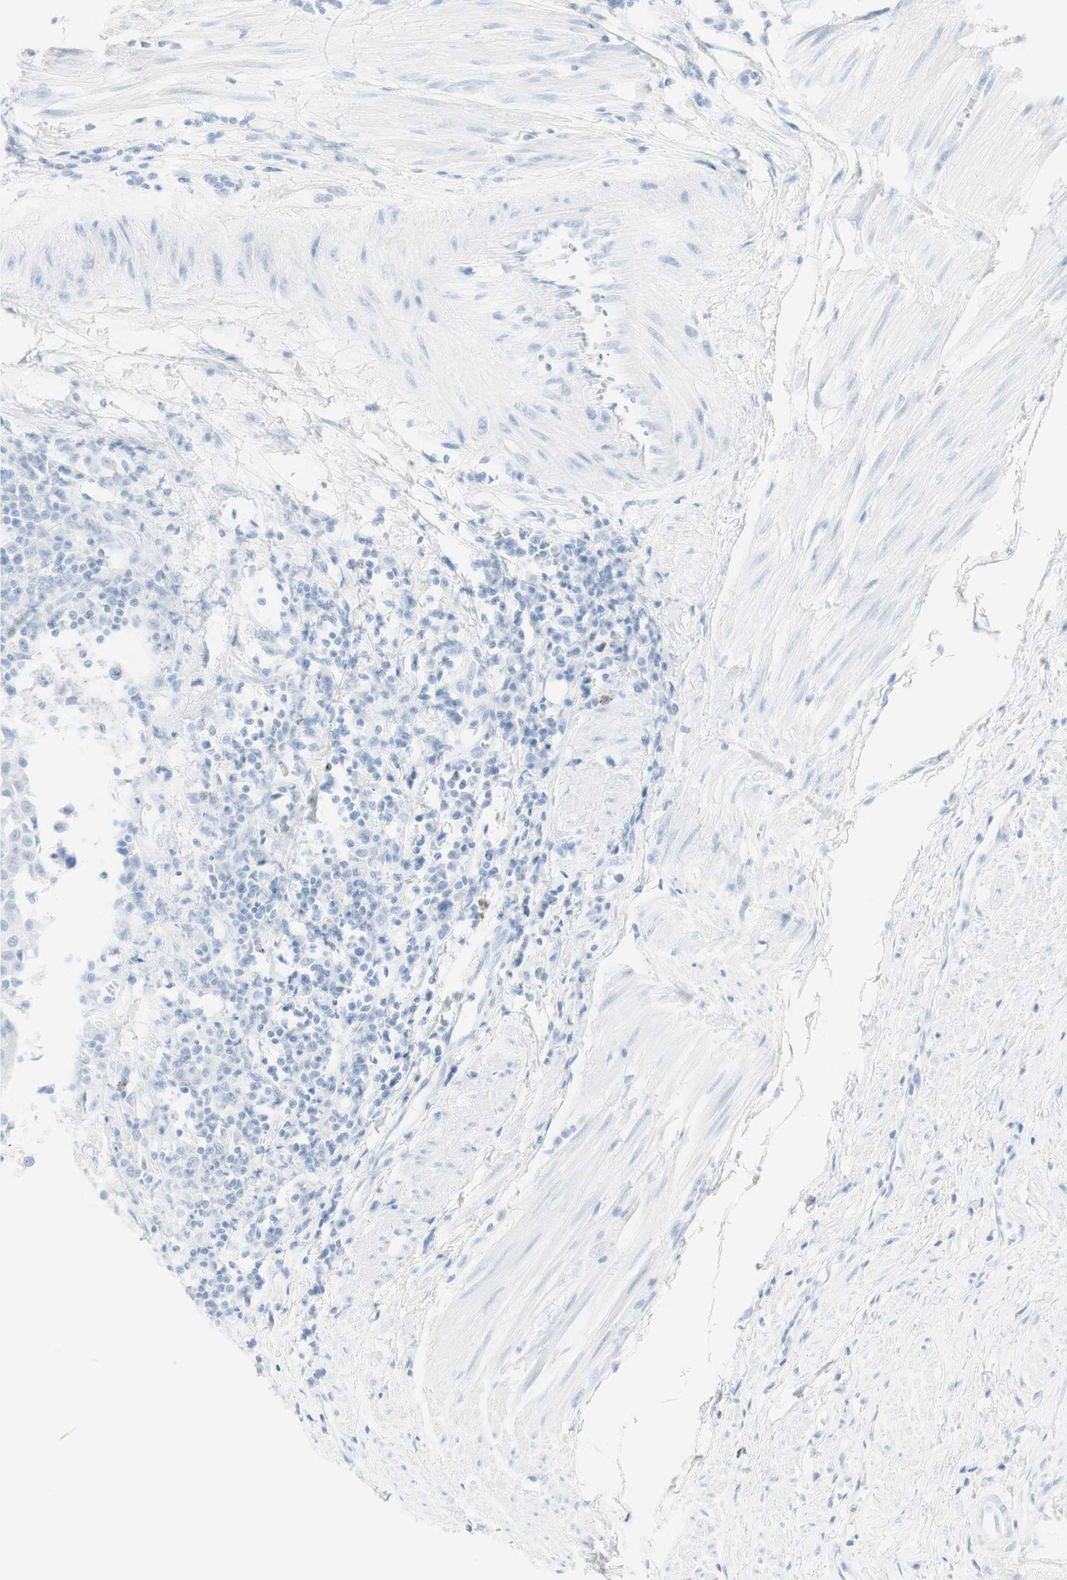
{"staining": {"intensity": "negative", "quantity": "none", "location": "none"}, "tissue": "urothelial cancer", "cell_type": "Tumor cells", "image_type": "cancer", "snomed": [{"axis": "morphology", "description": "Urothelial carcinoma, High grade"}, {"axis": "topography", "description": "Urinary bladder"}], "caption": "Histopathology image shows no significant protein positivity in tumor cells of urothelial carcinoma (high-grade).", "gene": "NAPSA", "patient": {"sex": "female", "age": 85}}